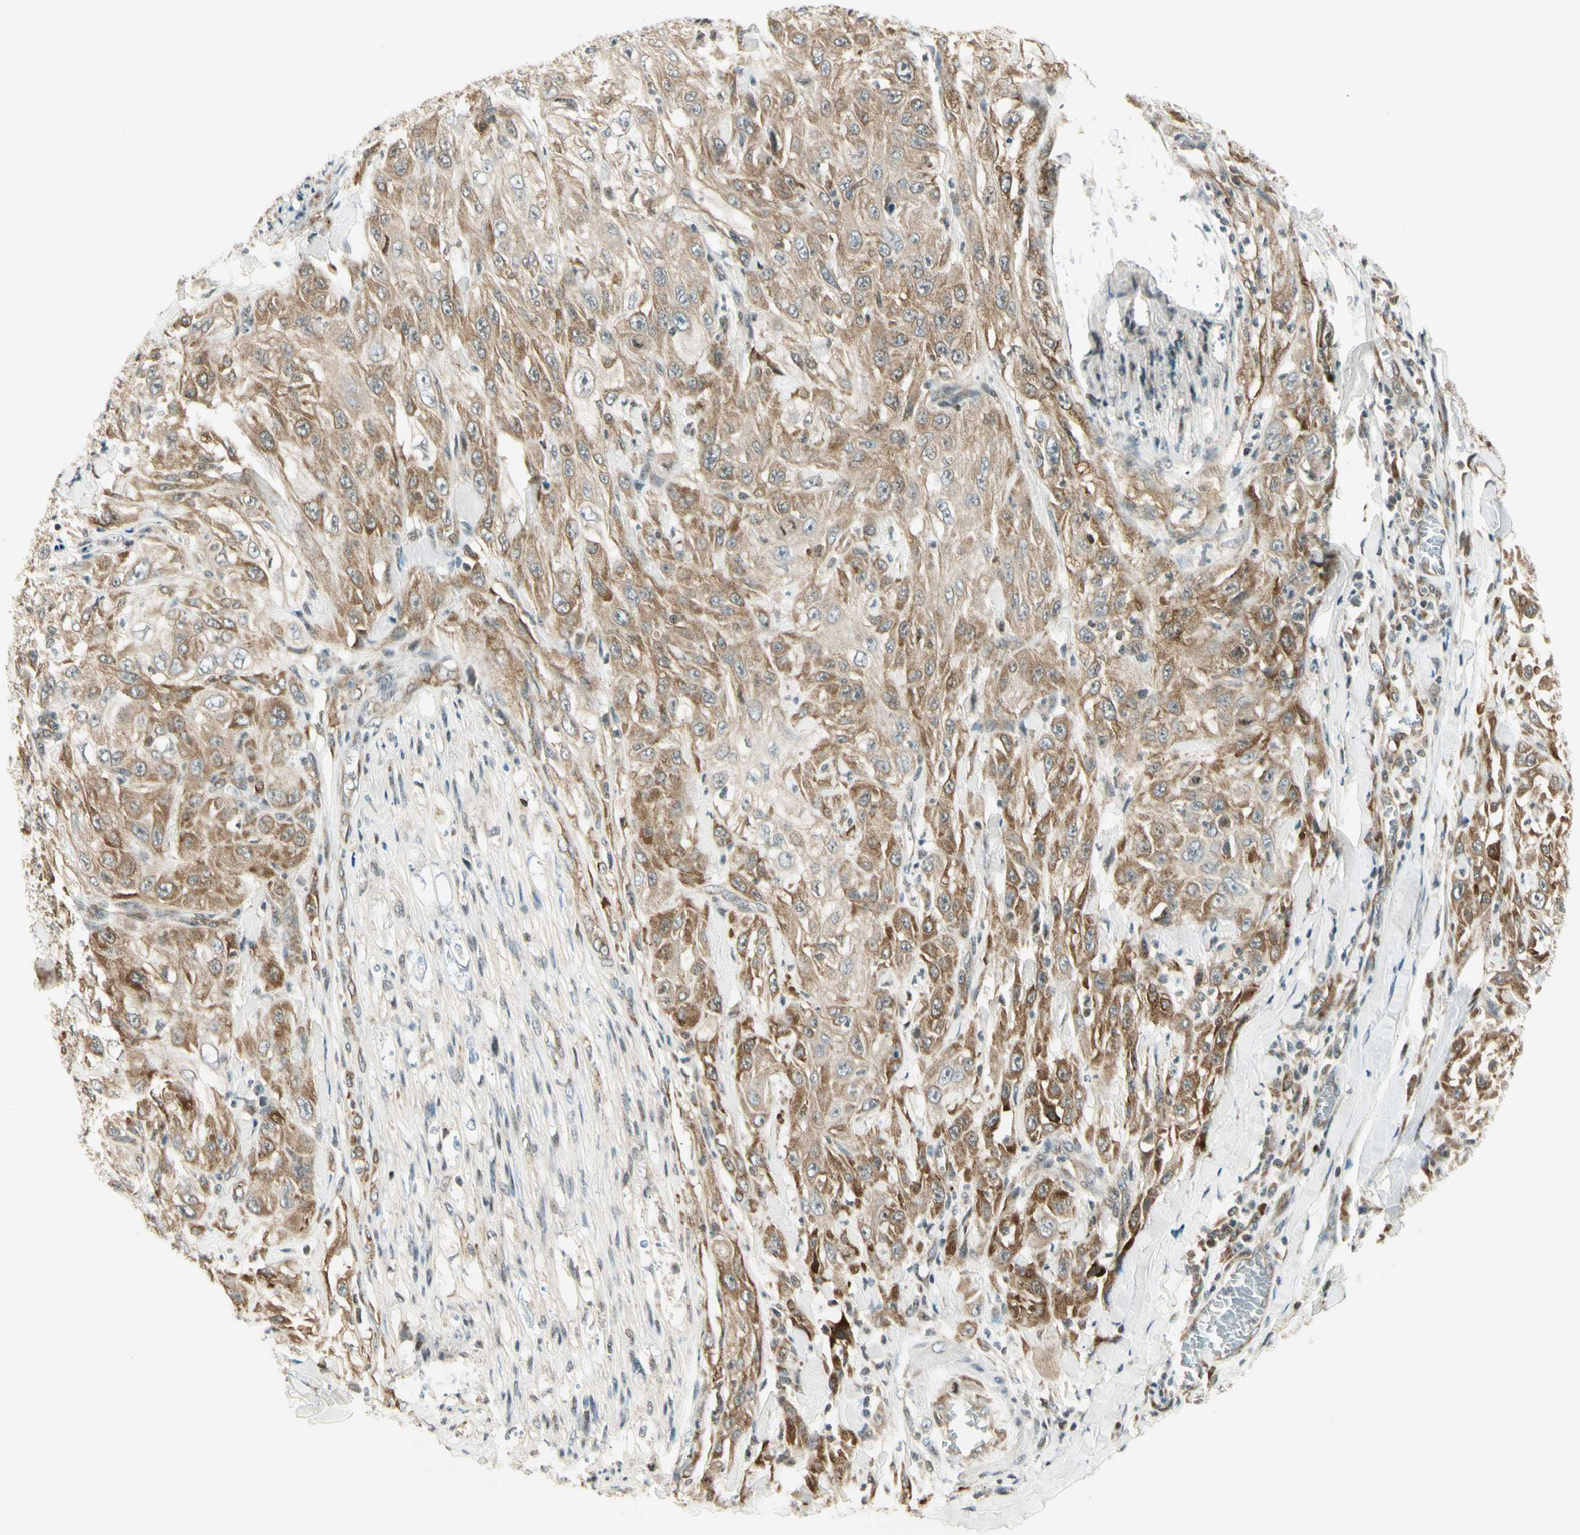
{"staining": {"intensity": "moderate", "quantity": ">75%", "location": "cytoplasmic/membranous"}, "tissue": "skin cancer", "cell_type": "Tumor cells", "image_type": "cancer", "snomed": [{"axis": "morphology", "description": "Squamous cell carcinoma, NOS"}, {"axis": "morphology", "description": "Squamous cell carcinoma, metastatic, NOS"}, {"axis": "topography", "description": "Skin"}, {"axis": "topography", "description": "Lymph node"}], "caption": "Immunohistochemical staining of human skin metastatic squamous cell carcinoma demonstrates medium levels of moderate cytoplasmic/membranous protein expression in about >75% of tumor cells.", "gene": "TPT1", "patient": {"sex": "male", "age": 75}}